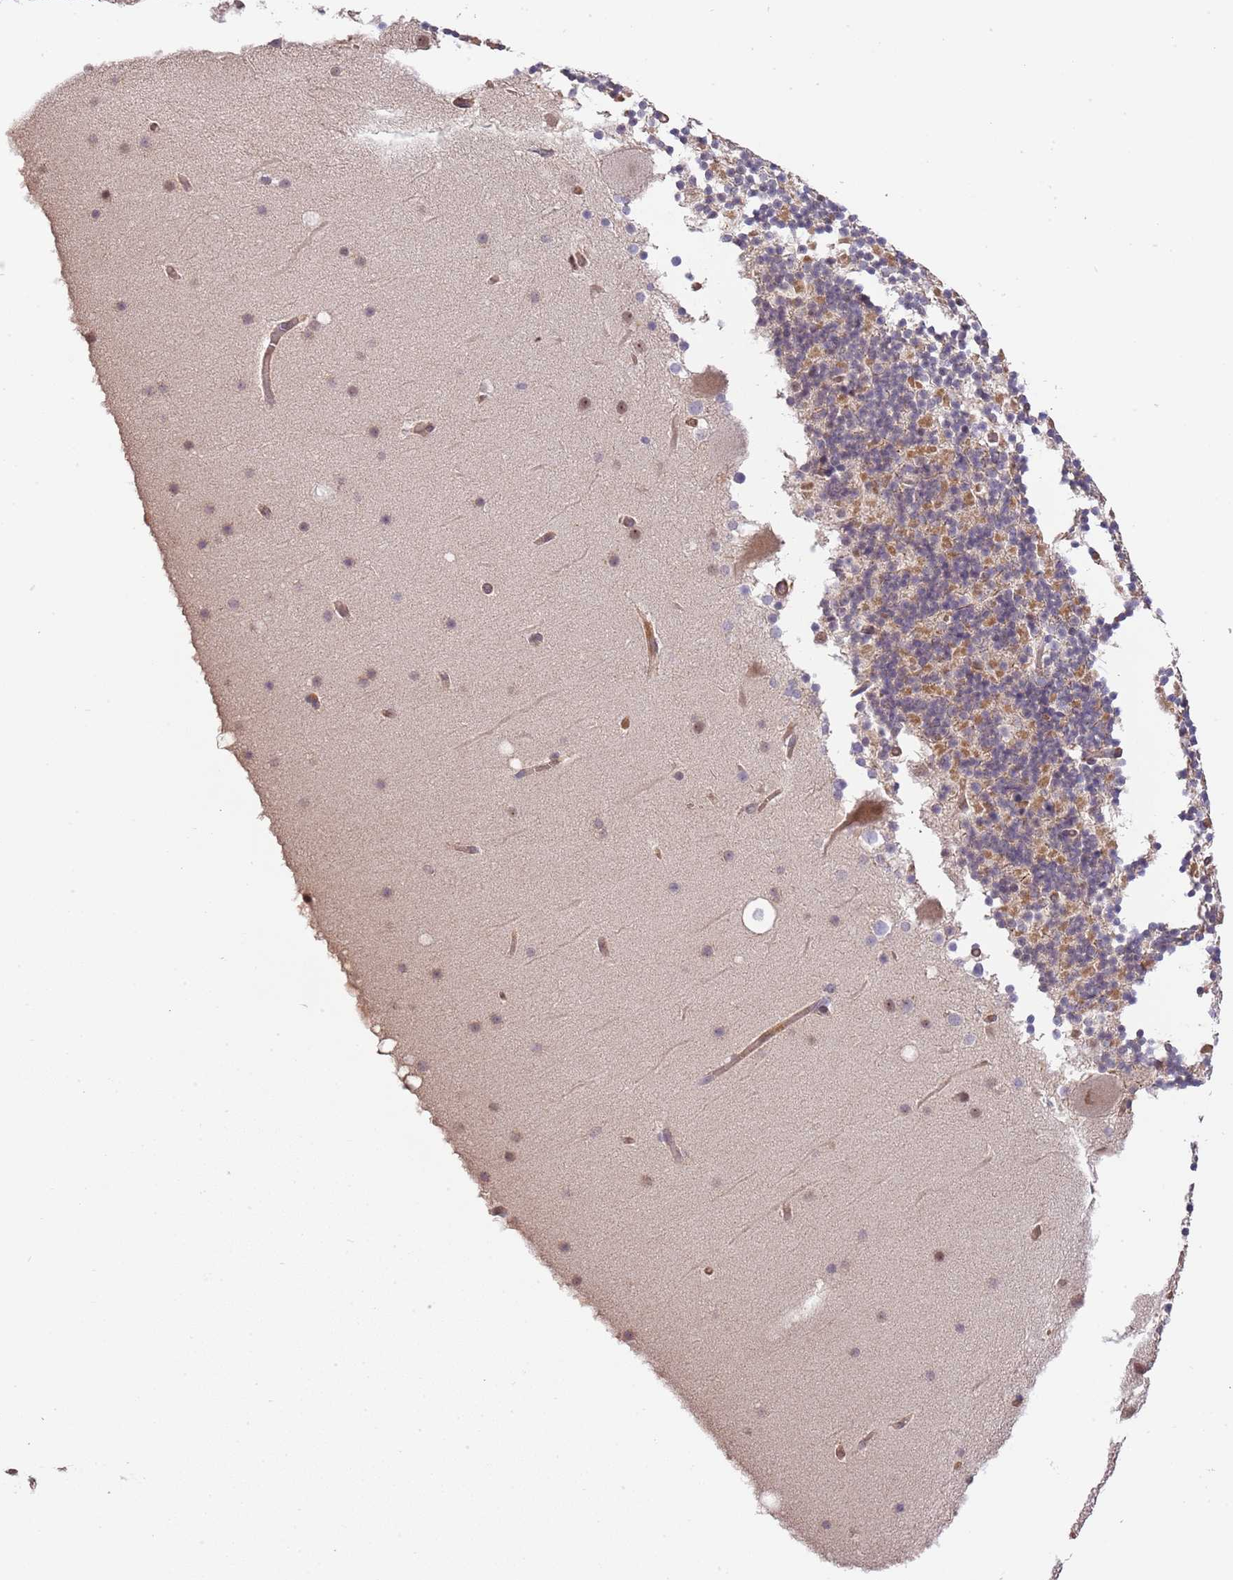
{"staining": {"intensity": "moderate", "quantity": "25%-75%", "location": "cytoplasmic/membranous"}, "tissue": "cerebellum", "cell_type": "Cells in granular layer", "image_type": "normal", "snomed": [{"axis": "morphology", "description": "Normal tissue, NOS"}, {"axis": "topography", "description": "Cerebellum"}], "caption": "This histopathology image shows immunohistochemistry (IHC) staining of unremarkable human cerebellum, with medium moderate cytoplasmic/membranous staining in approximately 25%-75% of cells in granular layer.", "gene": "SURF2", "patient": {"sex": "male", "age": 57}}